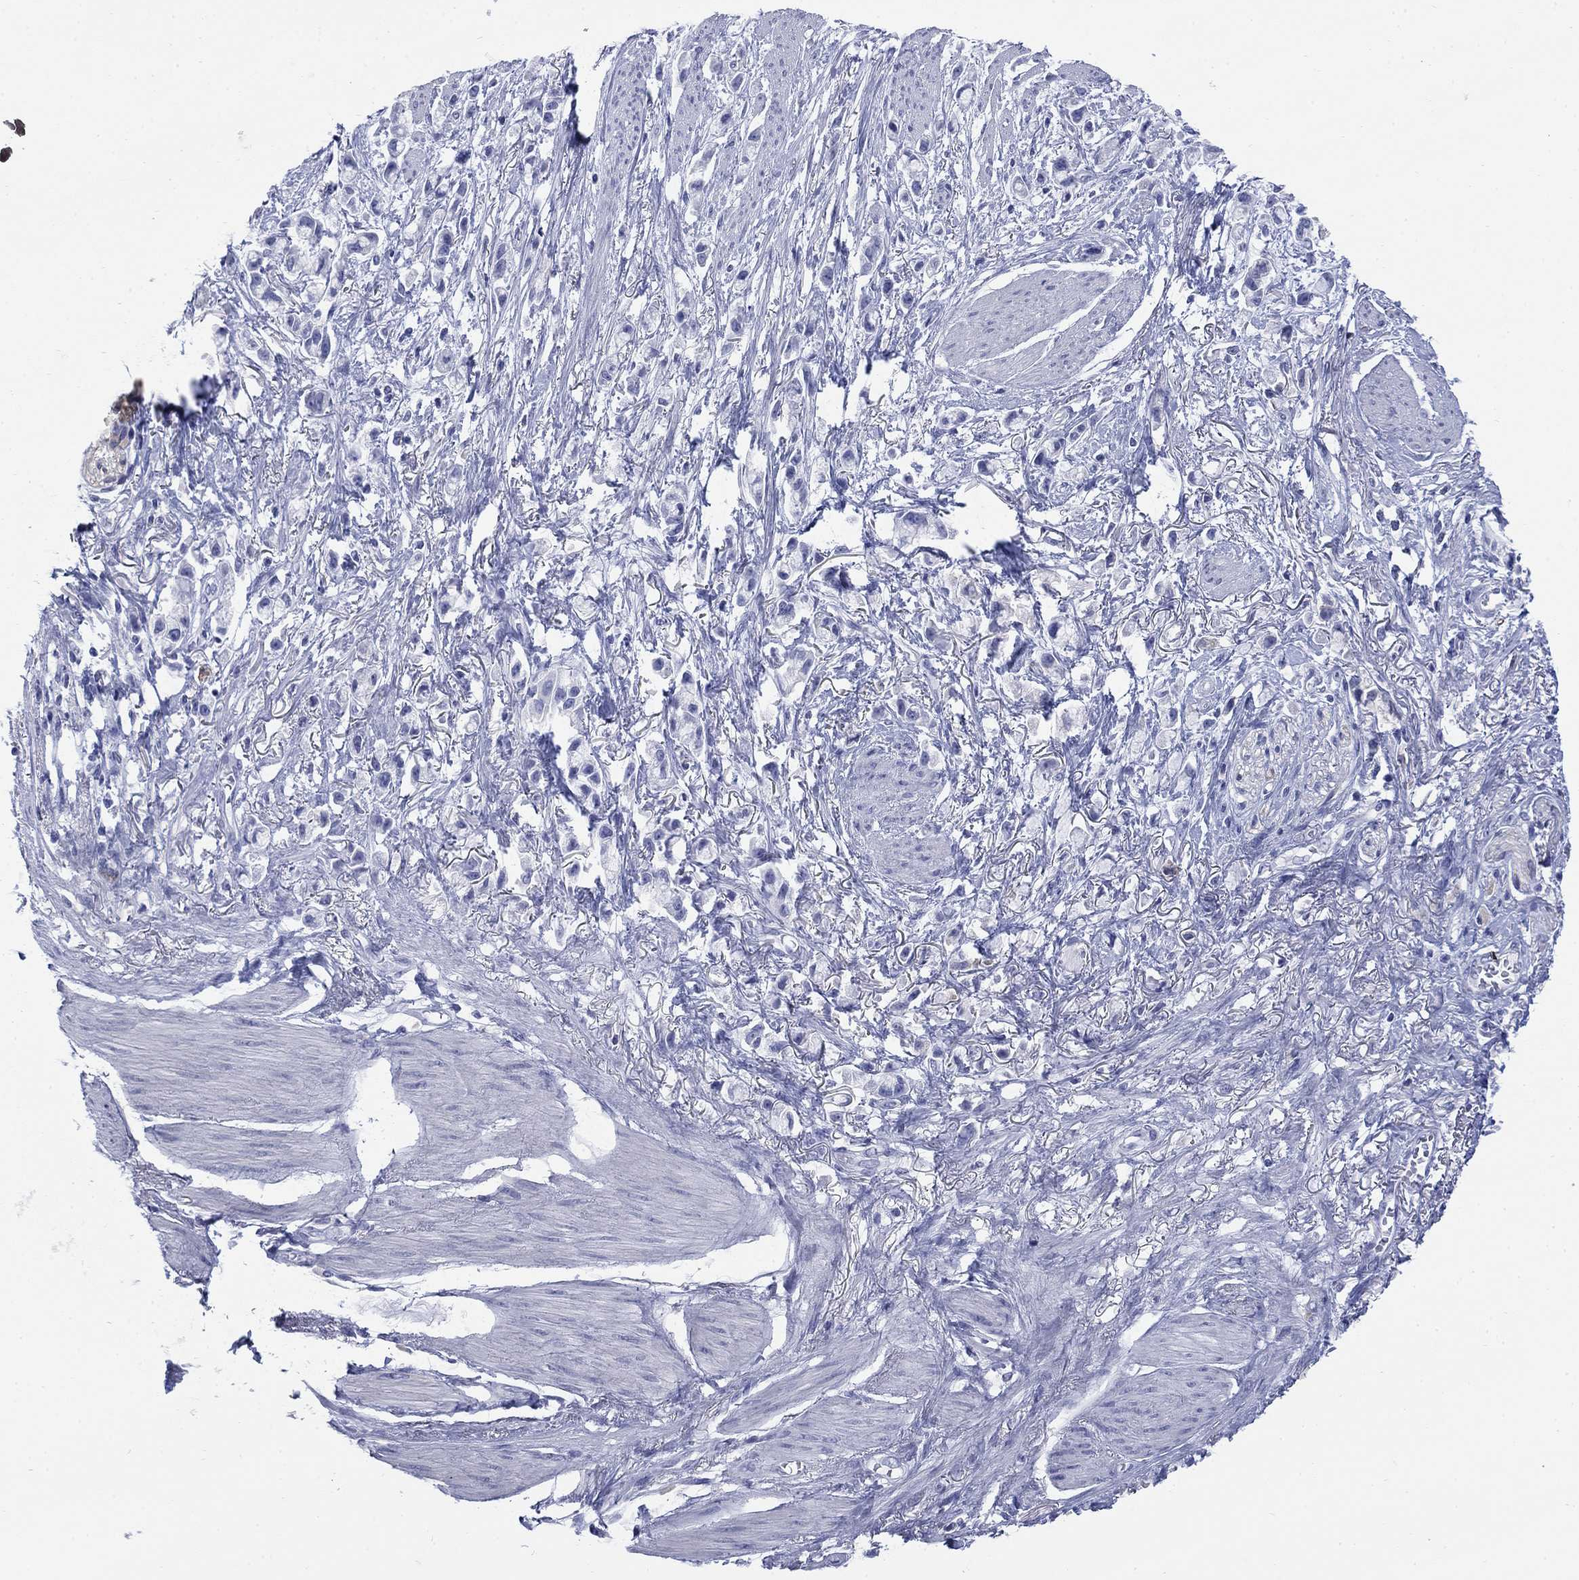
{"staining": {"intensity": "negative", "quantity": "none", "location": "none"}, "tissue": "stomach cancer", "cell_type": "Tumor cells", "image_type": "cancer", "snomed": [{"axis": "morphology", "description": "Adenocarcinoma, NOS"}, {"axis": "topography", "description": "Stomach"}], "caption": "High magnification brightfield microscopy of stomach cancer stained with DAB (brown) and counterstained with hematoxylin (blue): tumor cells show no significant positivity.", "gene": "IGF2BP3", "patient": {"sex": "female", "age": 81}}